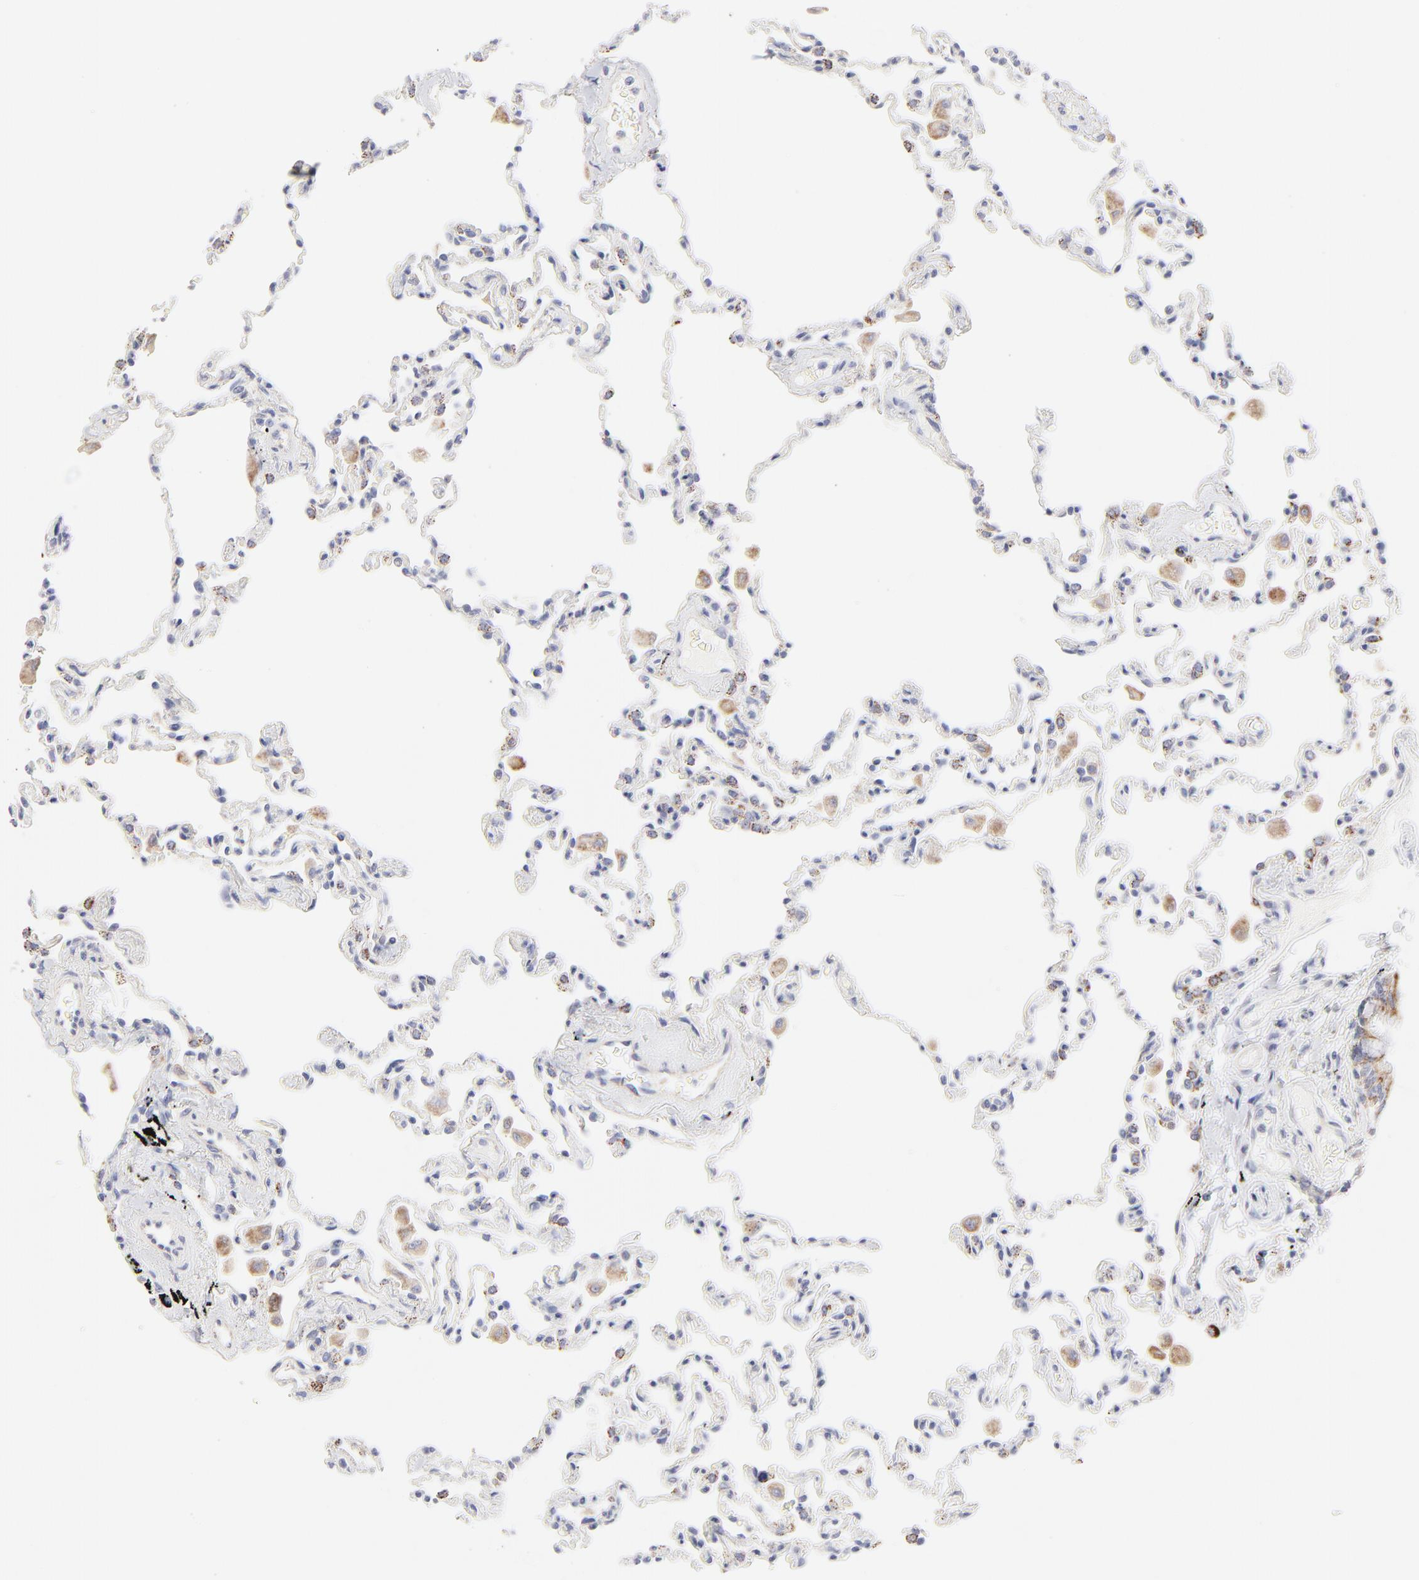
{"staining": {"intensity": "negative", "quantity": "none", "location": "none"}, "tissue": "lung", "cell_type": "Alveolar cells", "image_type": "normal", "snomed": [{"axis": "morphology", "description": "Normal tissue, NOS"}, {"axis": "topography", "description": "Lung"}], "caption": "This is an immunohistochemistry histopathology image of normal lung. There is no positivity in alveolar cells.", "gene": "TST", "patient": {"sex": "male", "age": 59}}